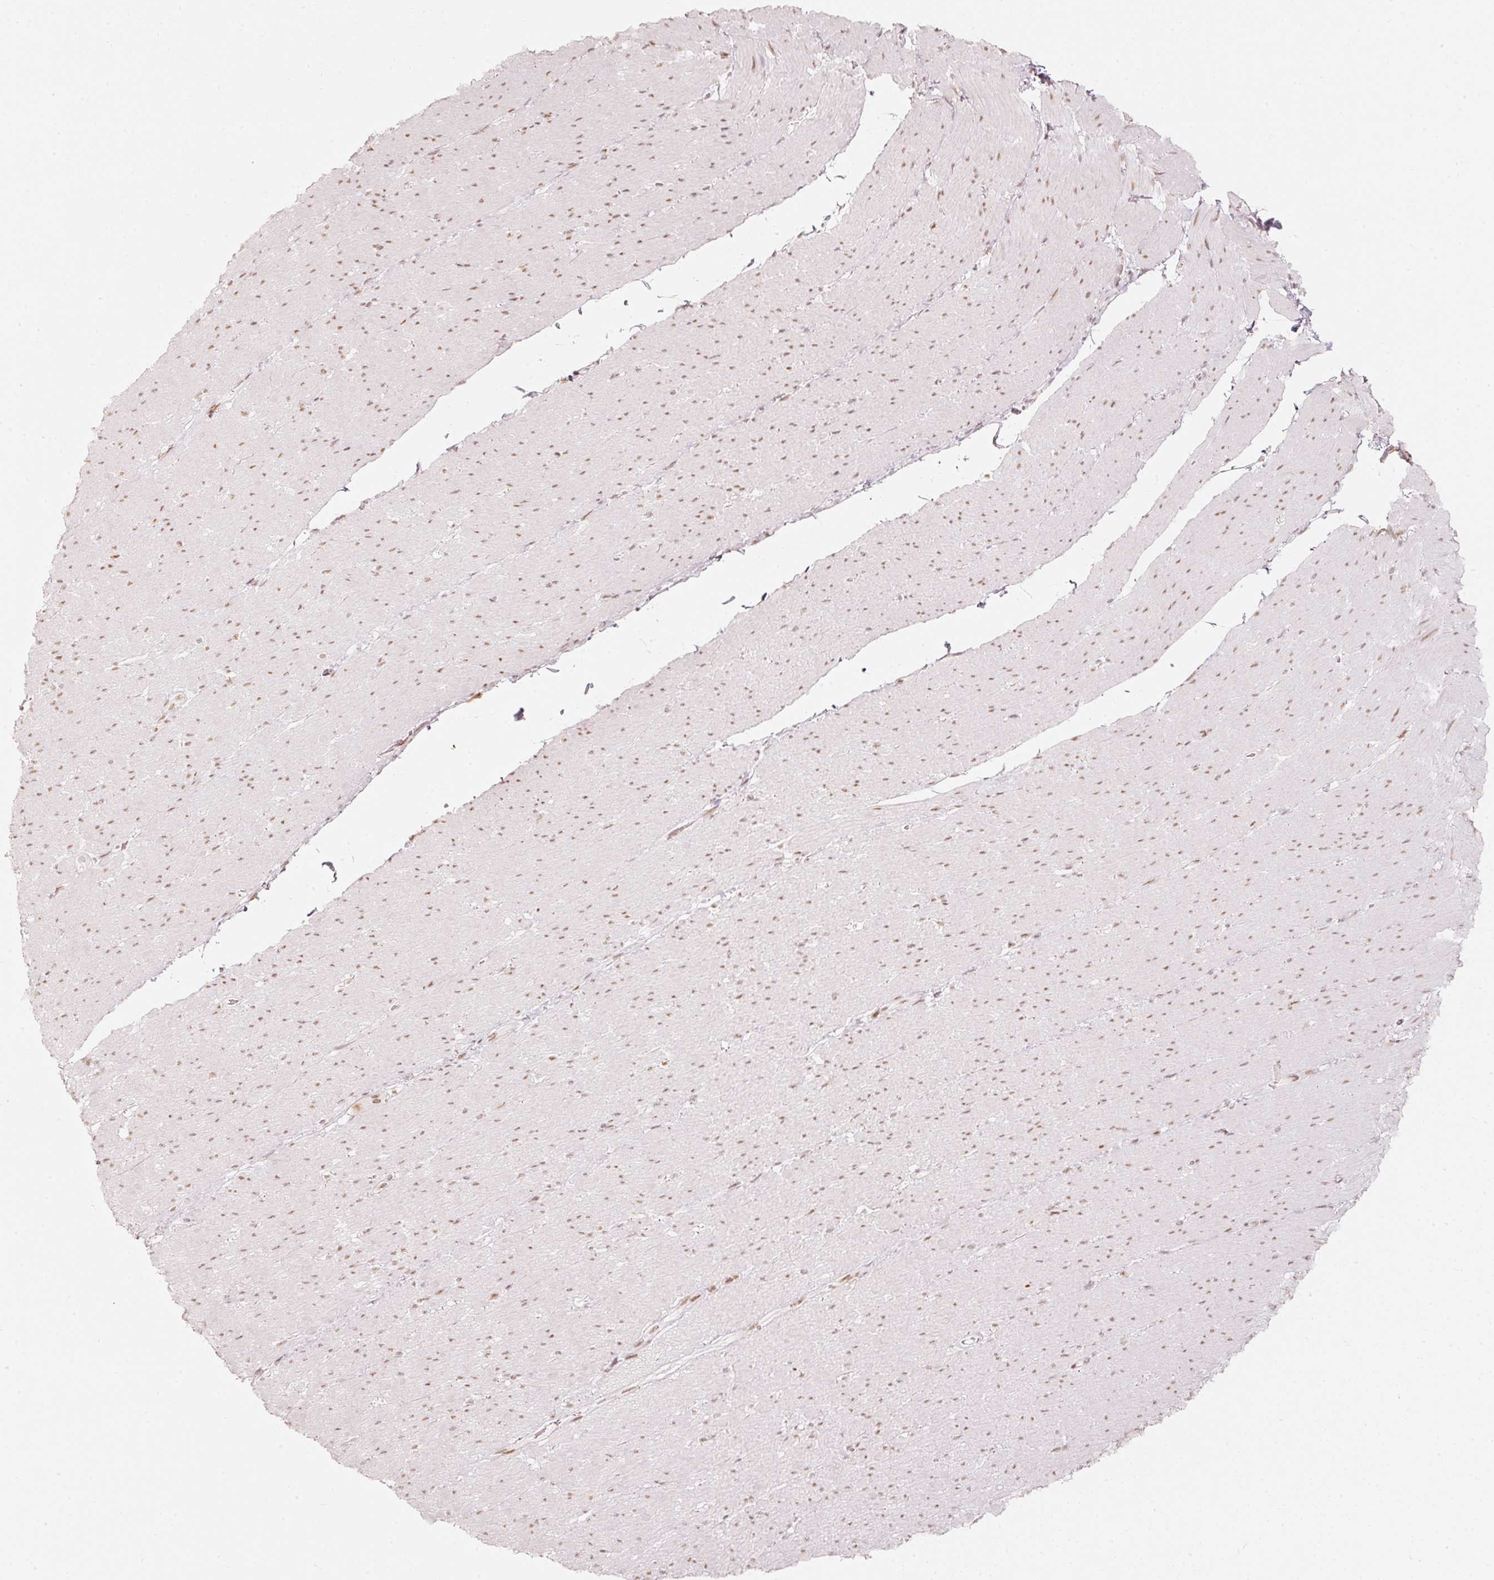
{"staining": {"intensity": "weak", "quantity": "25%-75%", "location": "nuclear"}, "tissue": "smooth muscle", "cell_type": "Smooth muscle cells", "image_type": "normal", "snomed": [{"axis": "morphology", "description": "Normal tissue, NOS"}, {"axis": "topography", "description": "Smooth muscle"}, {"axis": "topography", "description": "Rectum"}], "caption": "Smooth muscle stained for a protein (brown) exhibits weak nuclear positive expression in approximately 25%-75% of smooth muscle cells.", "gene": "PPP1R10", "patient": {"sex": "male", "age": 53}}